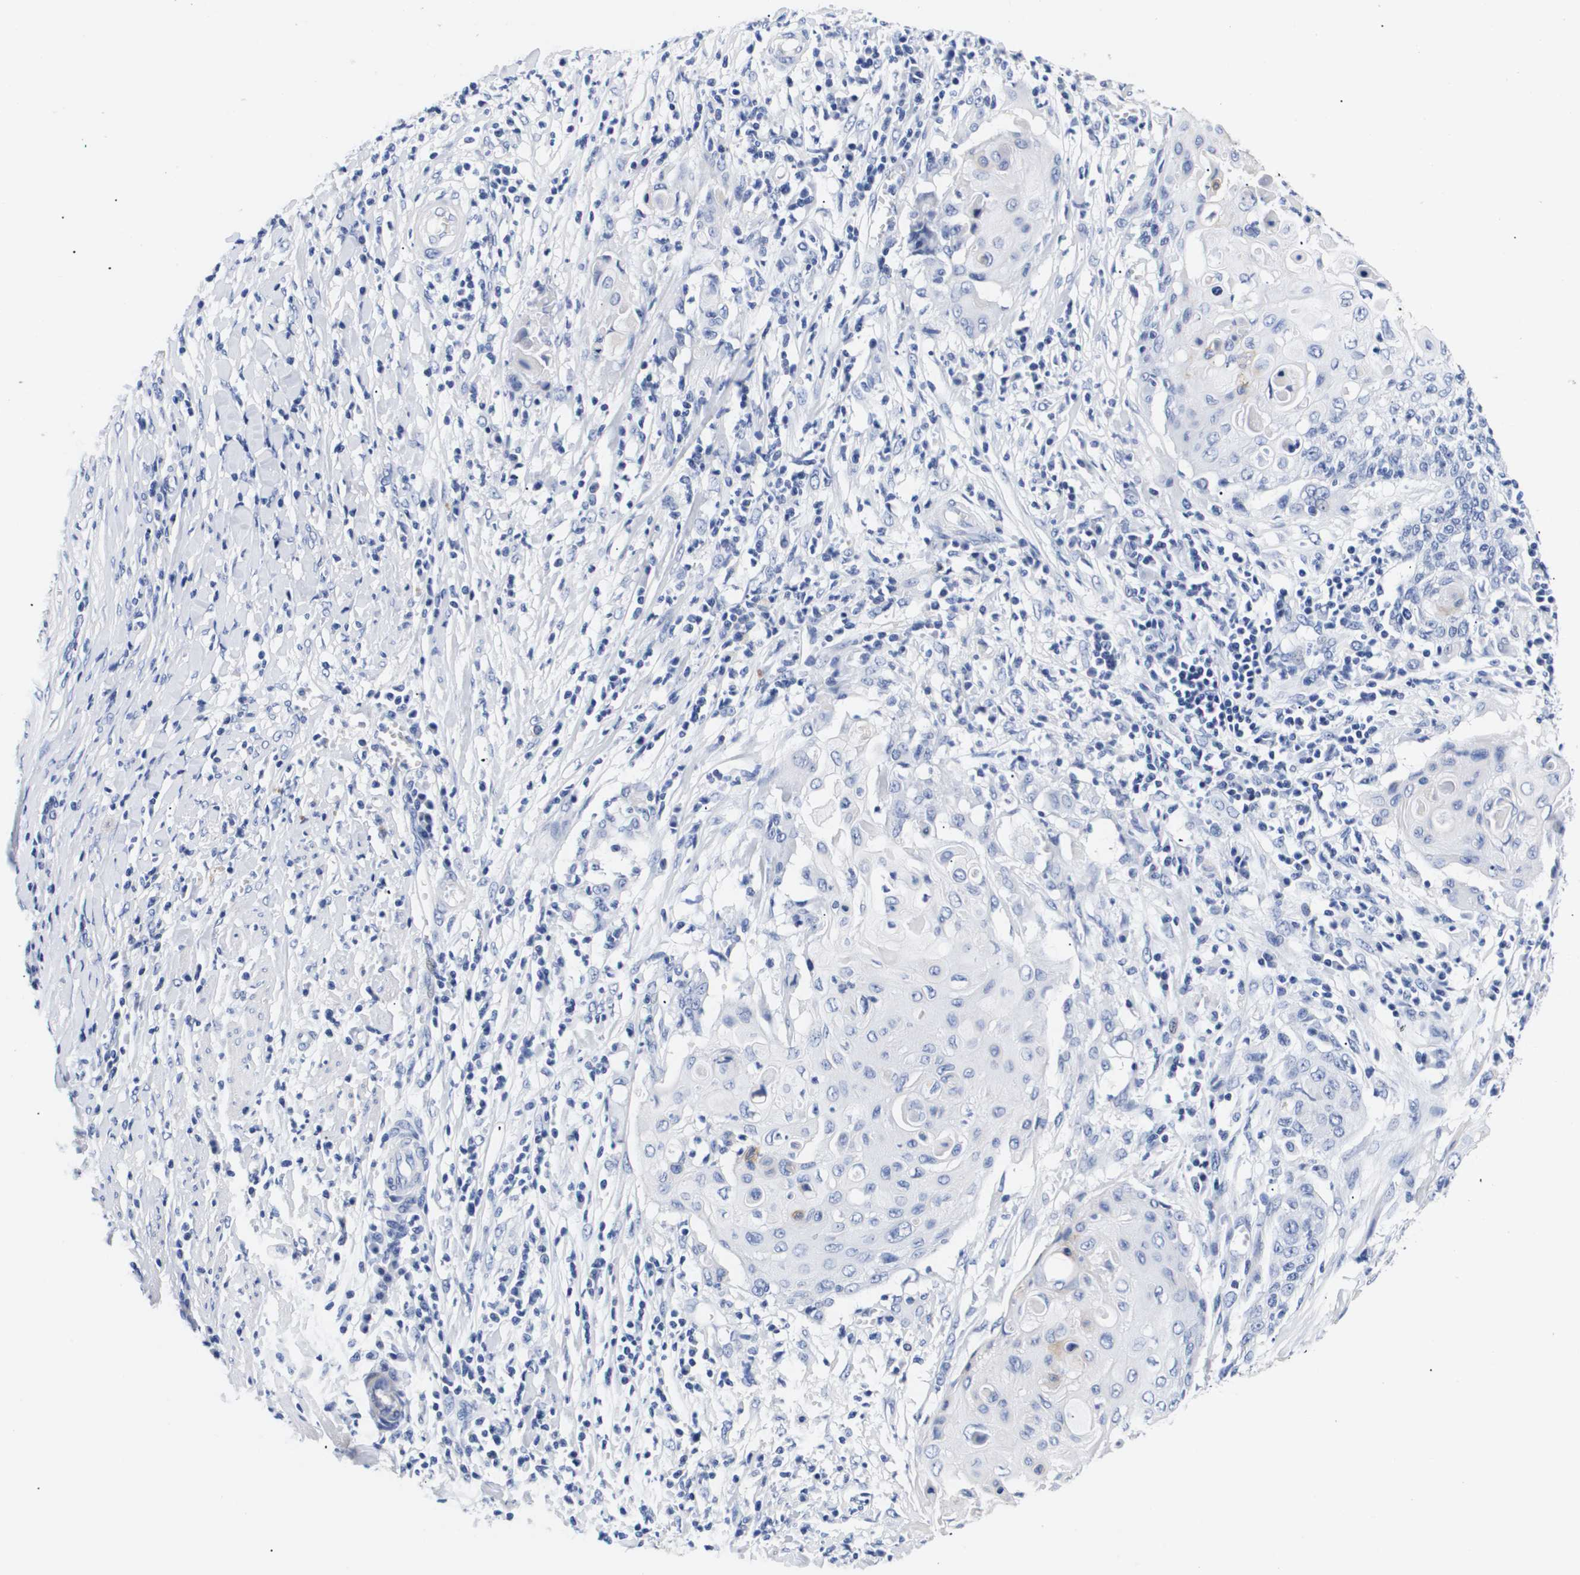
{"staining": {"intensity": "negative", "quantity": "none", "location": "none"}, "tissue": "cervical cancer", "cell_type": "Tumor cells", "image_type": "cancer", "snomed": [{"axis": "morphology", "description": "Squamous cell carcinoma, NOS"}, {"axis": "topography", "description": "Cervix"}], "caption": "DAB immunohistochemical staining of cervical cancer demonstrates no significant staining in tumor cells. (Immunohistochemistry (ihc), brightfield microscopy, high magnification).", "gene": "ATP6V0A4", "patient": {"sex": "female", "age": 39}}